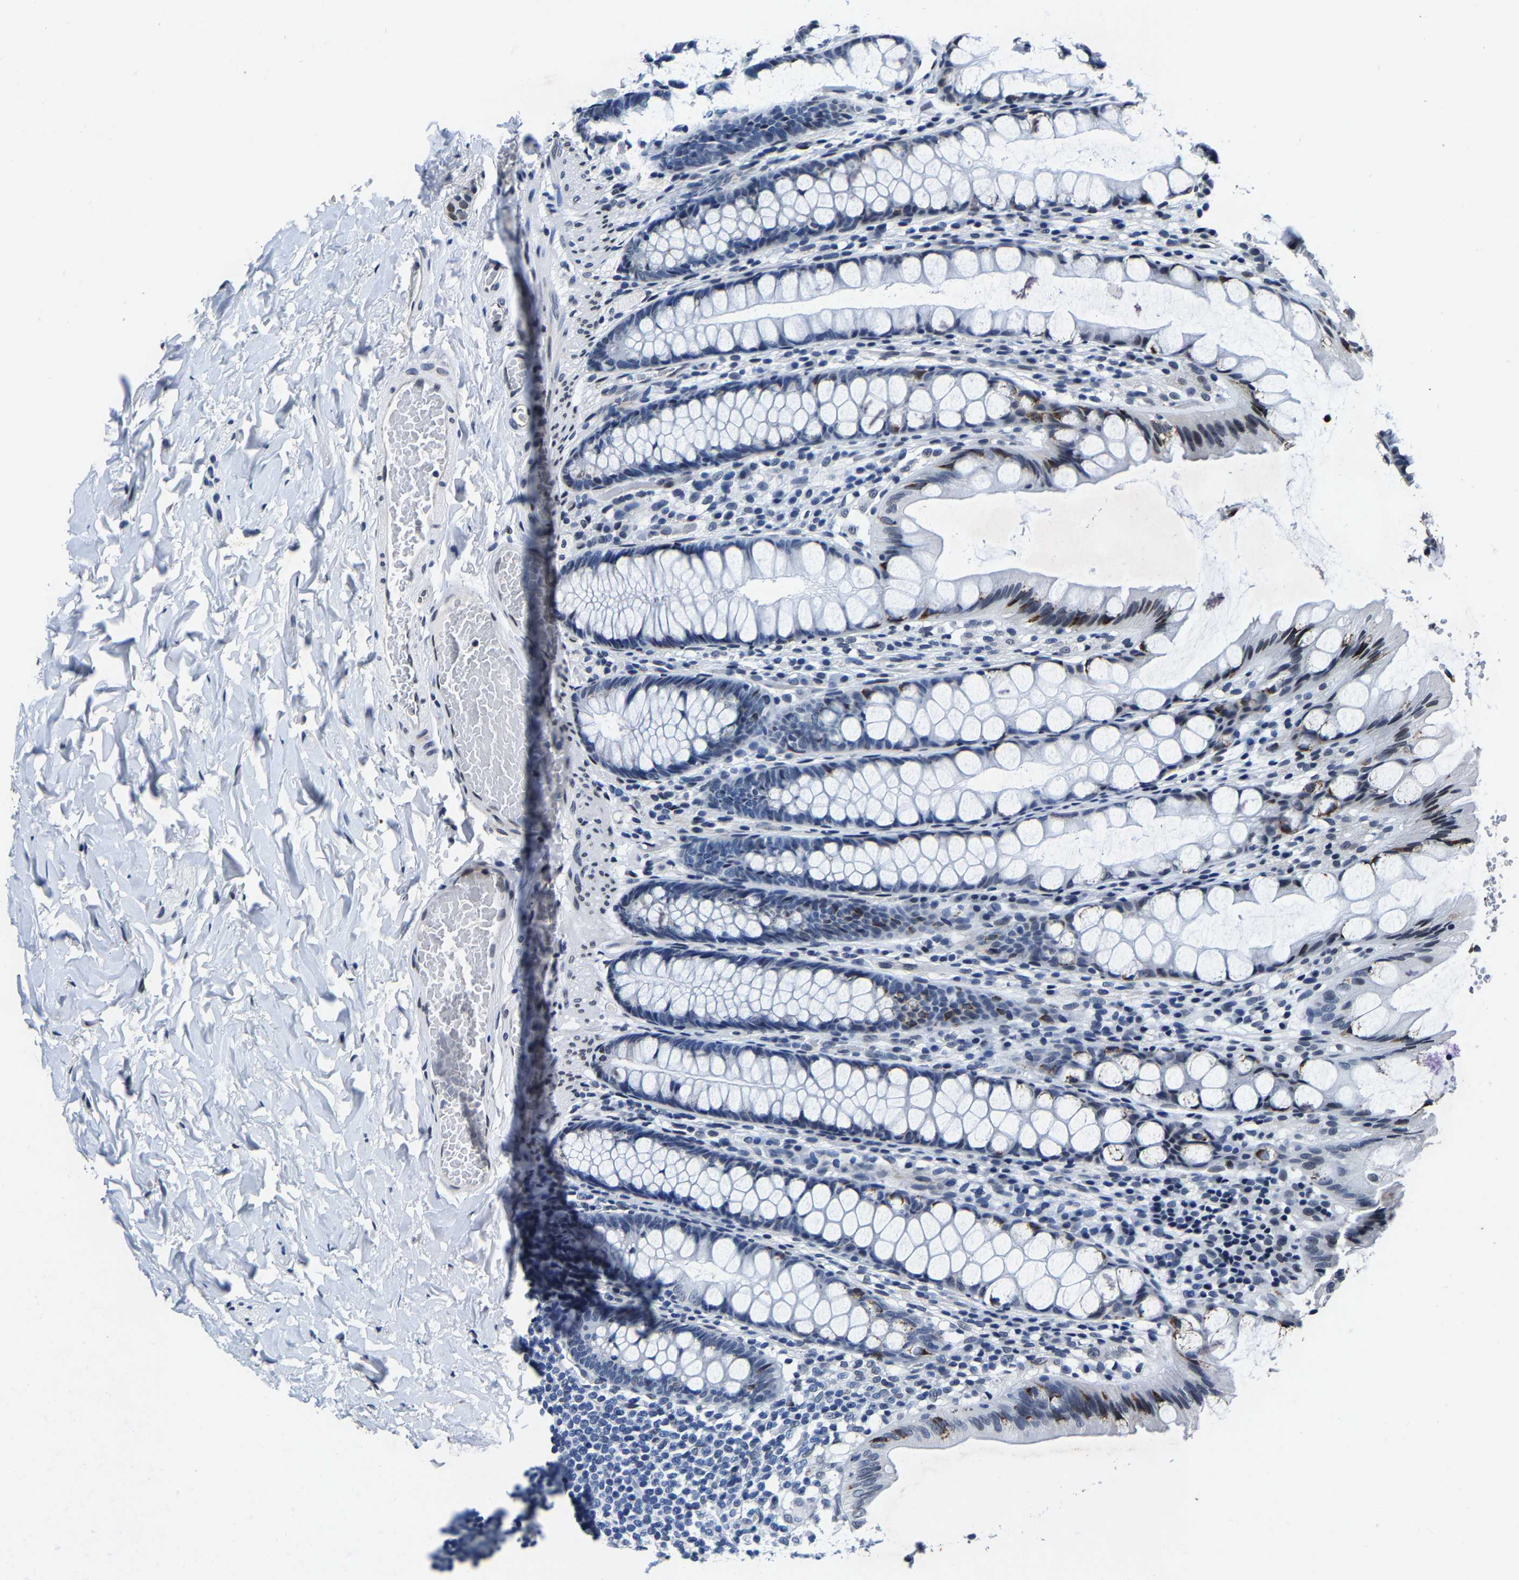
{"staining": {"intensity": "negative", "quantity": "none", "location": "none"}, "tissue": "colon", "cell_type": "Endothelial cells", "image_type": "normal", "snomed": [{"axis": "morphology", "description": "Normal tissue, NOS"}, {"axis": "topography", "description": "Colon"}], "caption": "This is an immunohistochemistry (IHC) histopathology image of normal colon. There is no expression in endothelial cells.", "gene": "UBN2", "patient": {"sex": "male", "age": 47}}